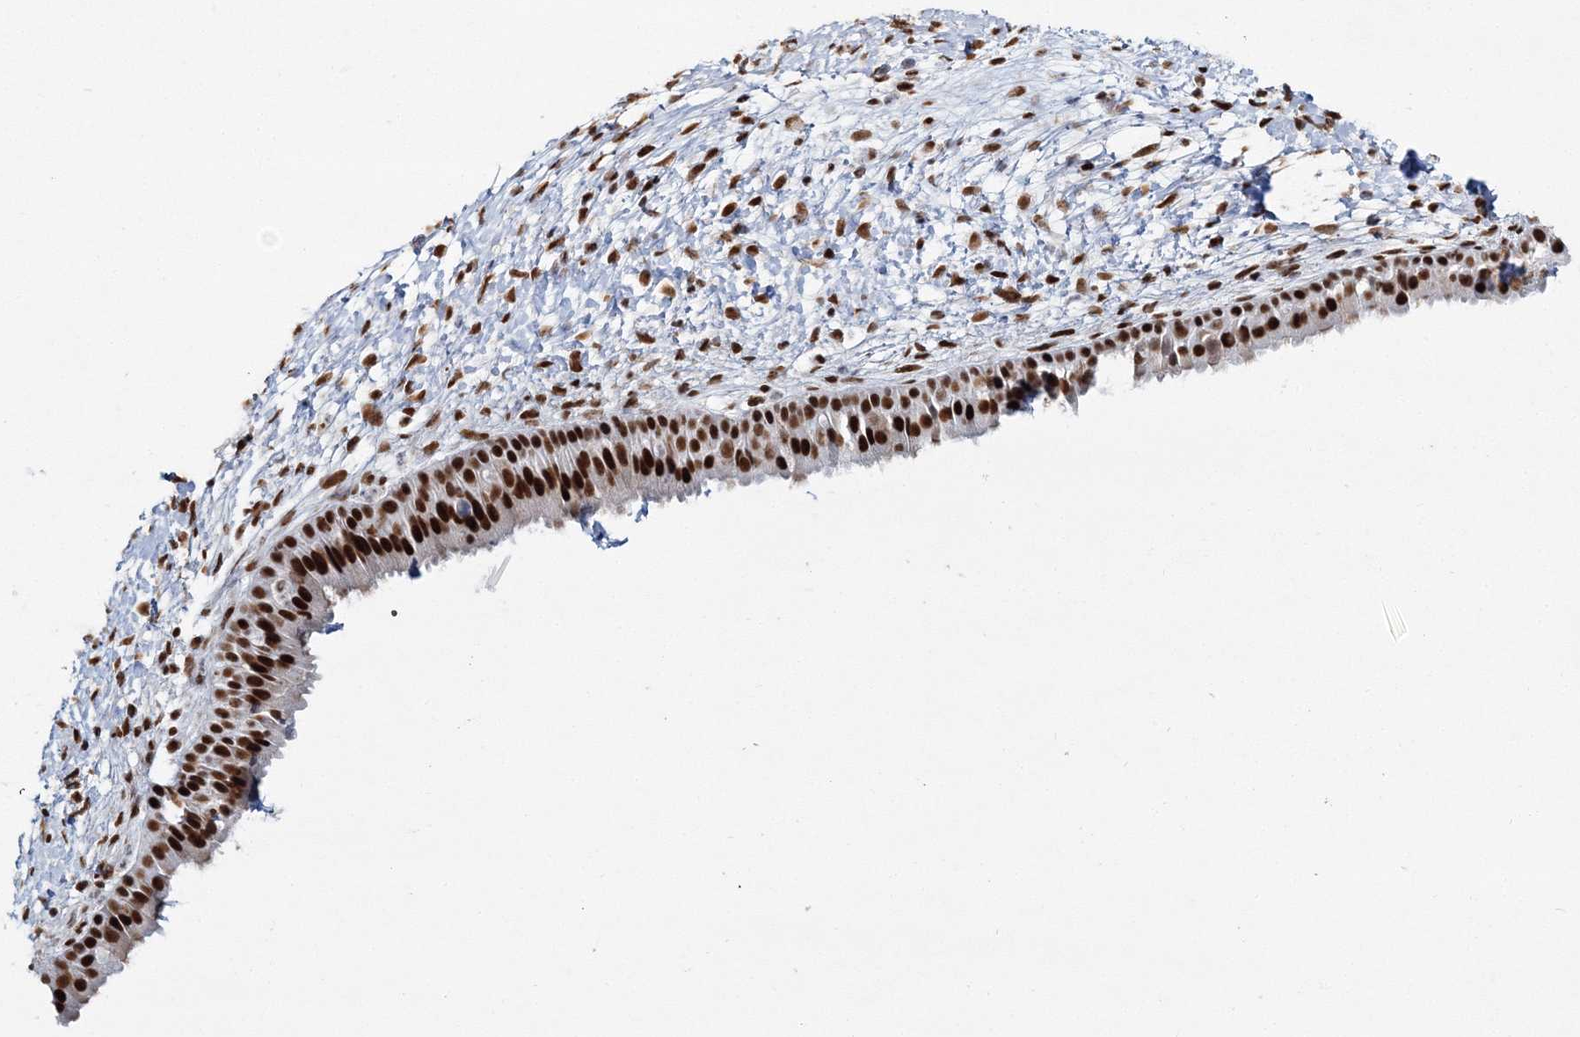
{"staining": {"intensity": "strong", "quantity": ">75%", "location": "nuclear"}, "tissue": "nasopharynx", "cell_type": "Respiratory epithelial cells", "image_type": "normal", "snomed": [{"axis": "morphology", "description": "Normal tissue, NOS"}, {"axis": "topography", "description": "Nasopharynx"}], "caption": "IHC of normal human nasopharynx displays high levels of strong nuclear positivity in about >75% of respiratory epithelial cells. (Brightfield microscopy of DAB IHC at high magnification).", "gene": "ENSG00000290315", "patient": {"sex": "male", "age": 22}}